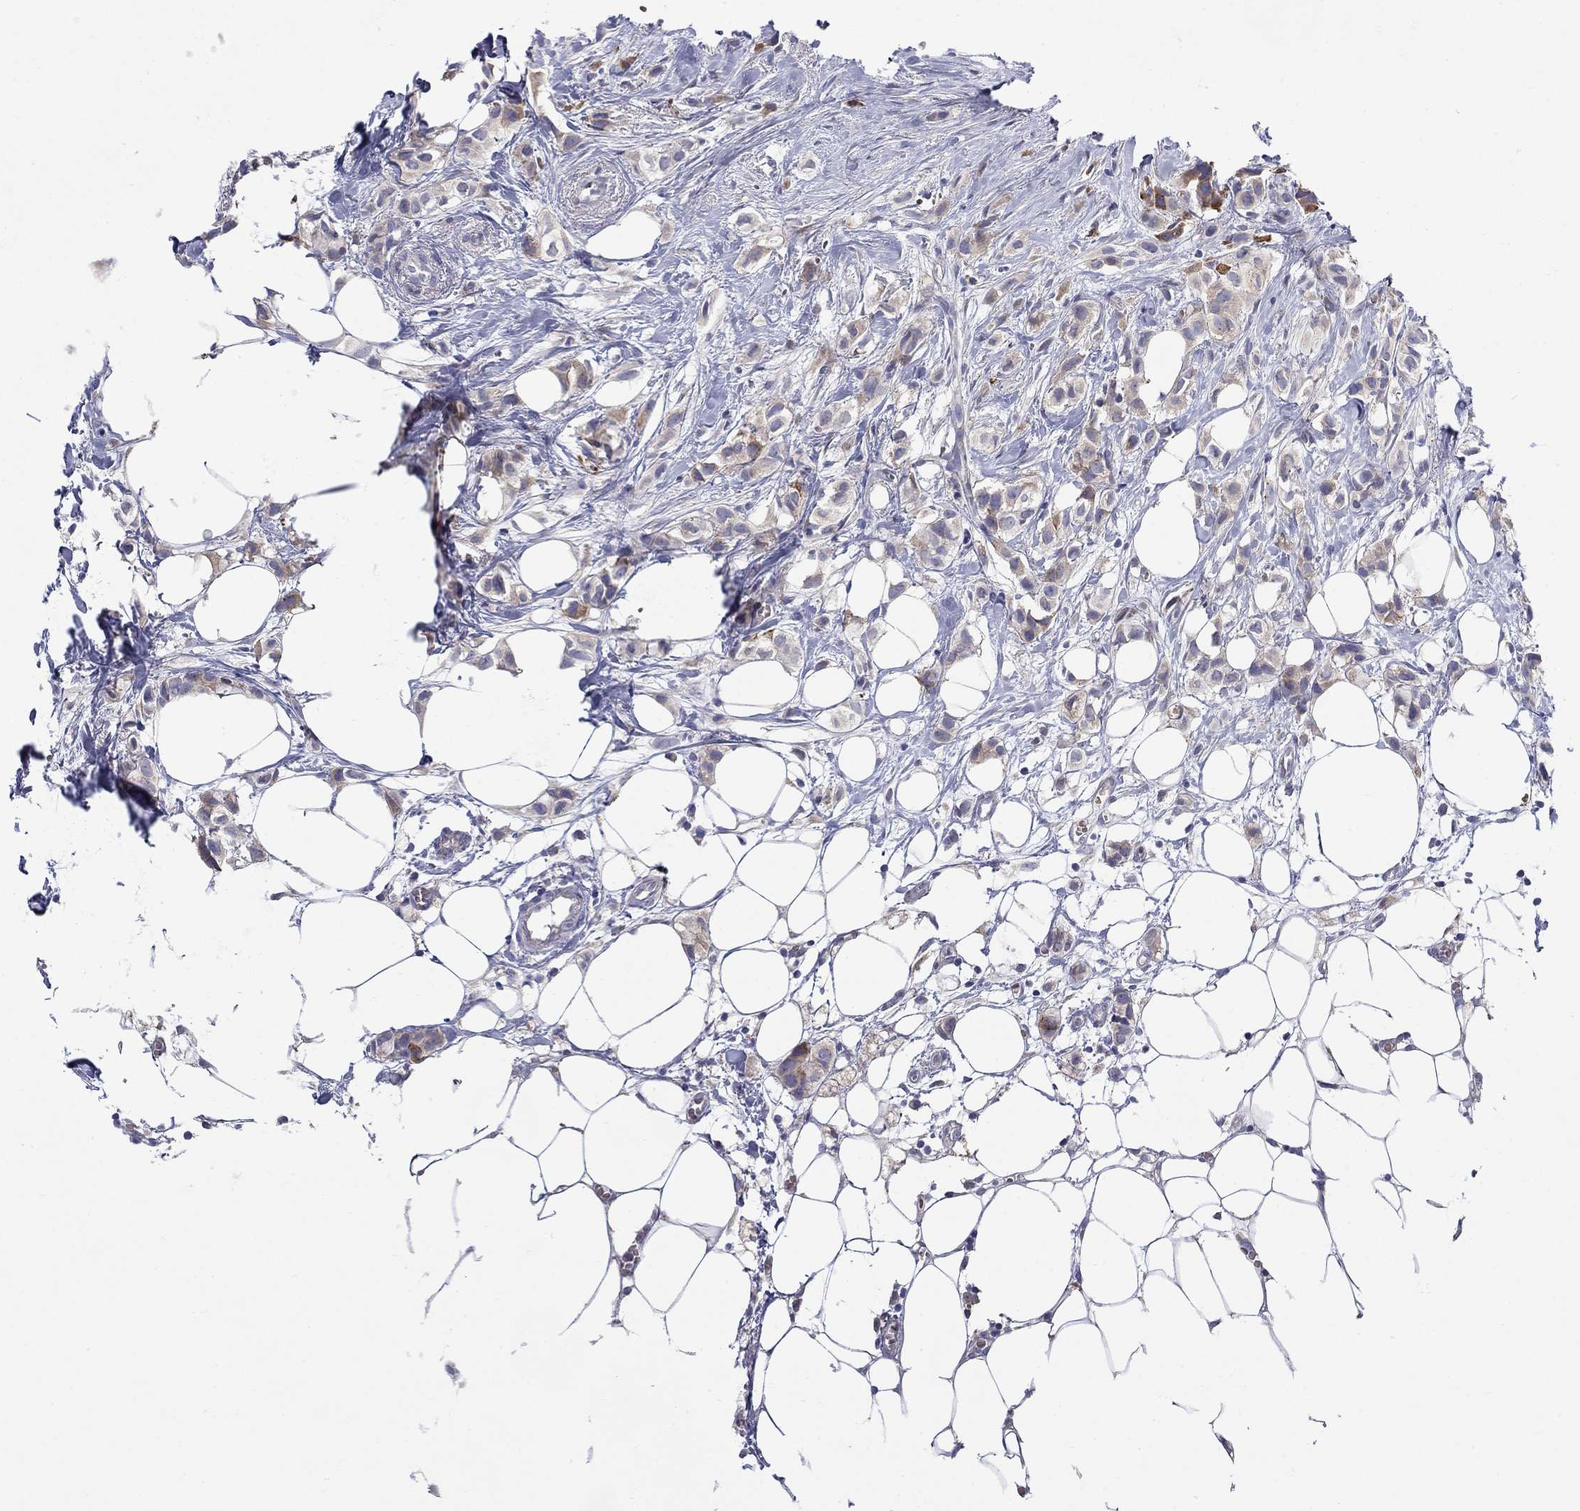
{"staining": {"intensity": "moderate", "quantity": "25%-75%", "location": "cytoplasmic/membranous"}, "tissue": "breast cancer", "cell_type": "Tumor cells", "image_type": "cancer", "snomed": [{"axis": "morphology", "description": "Duct carcinoma"}, {"axis": "topography", "description": "Breast"}], "caption": "Intraductal carcinoma (breast) stained with a protein marker shows moderate staining in tumor cells.", "gene": "QRFPR", "patient": {"sex": "female", "age": 85}}